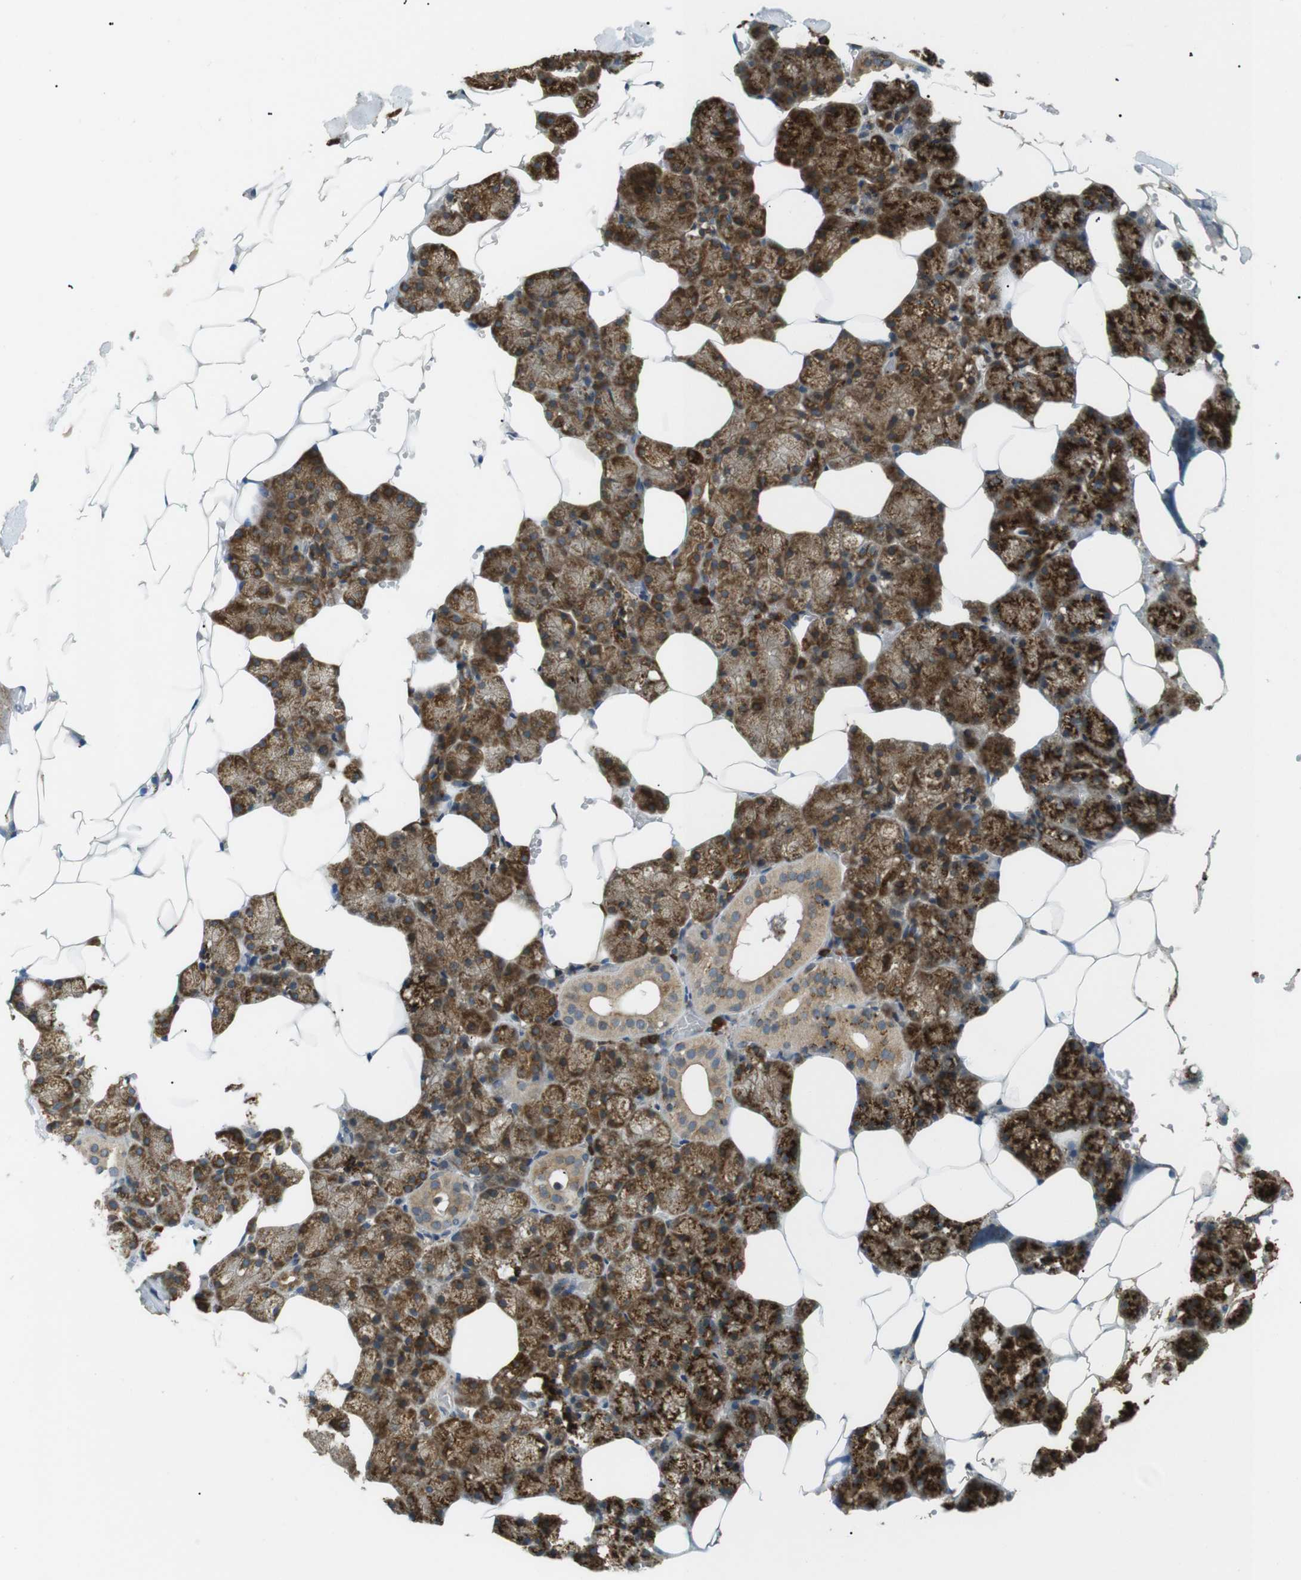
{"staining": {"intensity": "strong", "quantity": ">75%", "location": "cytoplasmic/membranous"}, "tissue": "salivary gland", "cell_type": "Glandular cells", "image_type": "normal", "snomed": [{"axis": "morphology", "description": "Normal tissue, NOS"}, {"axis": "topography", "description": "Salivary gland"}], "caption": "About >75% of glandular cells in normal human salivary gland exhibit strong cytoplasmic/membranous protein expression as visualized by brown immunohistochemical staining.", "gene": "TMED4", "patient": {"sex": "male", "age": 62}}